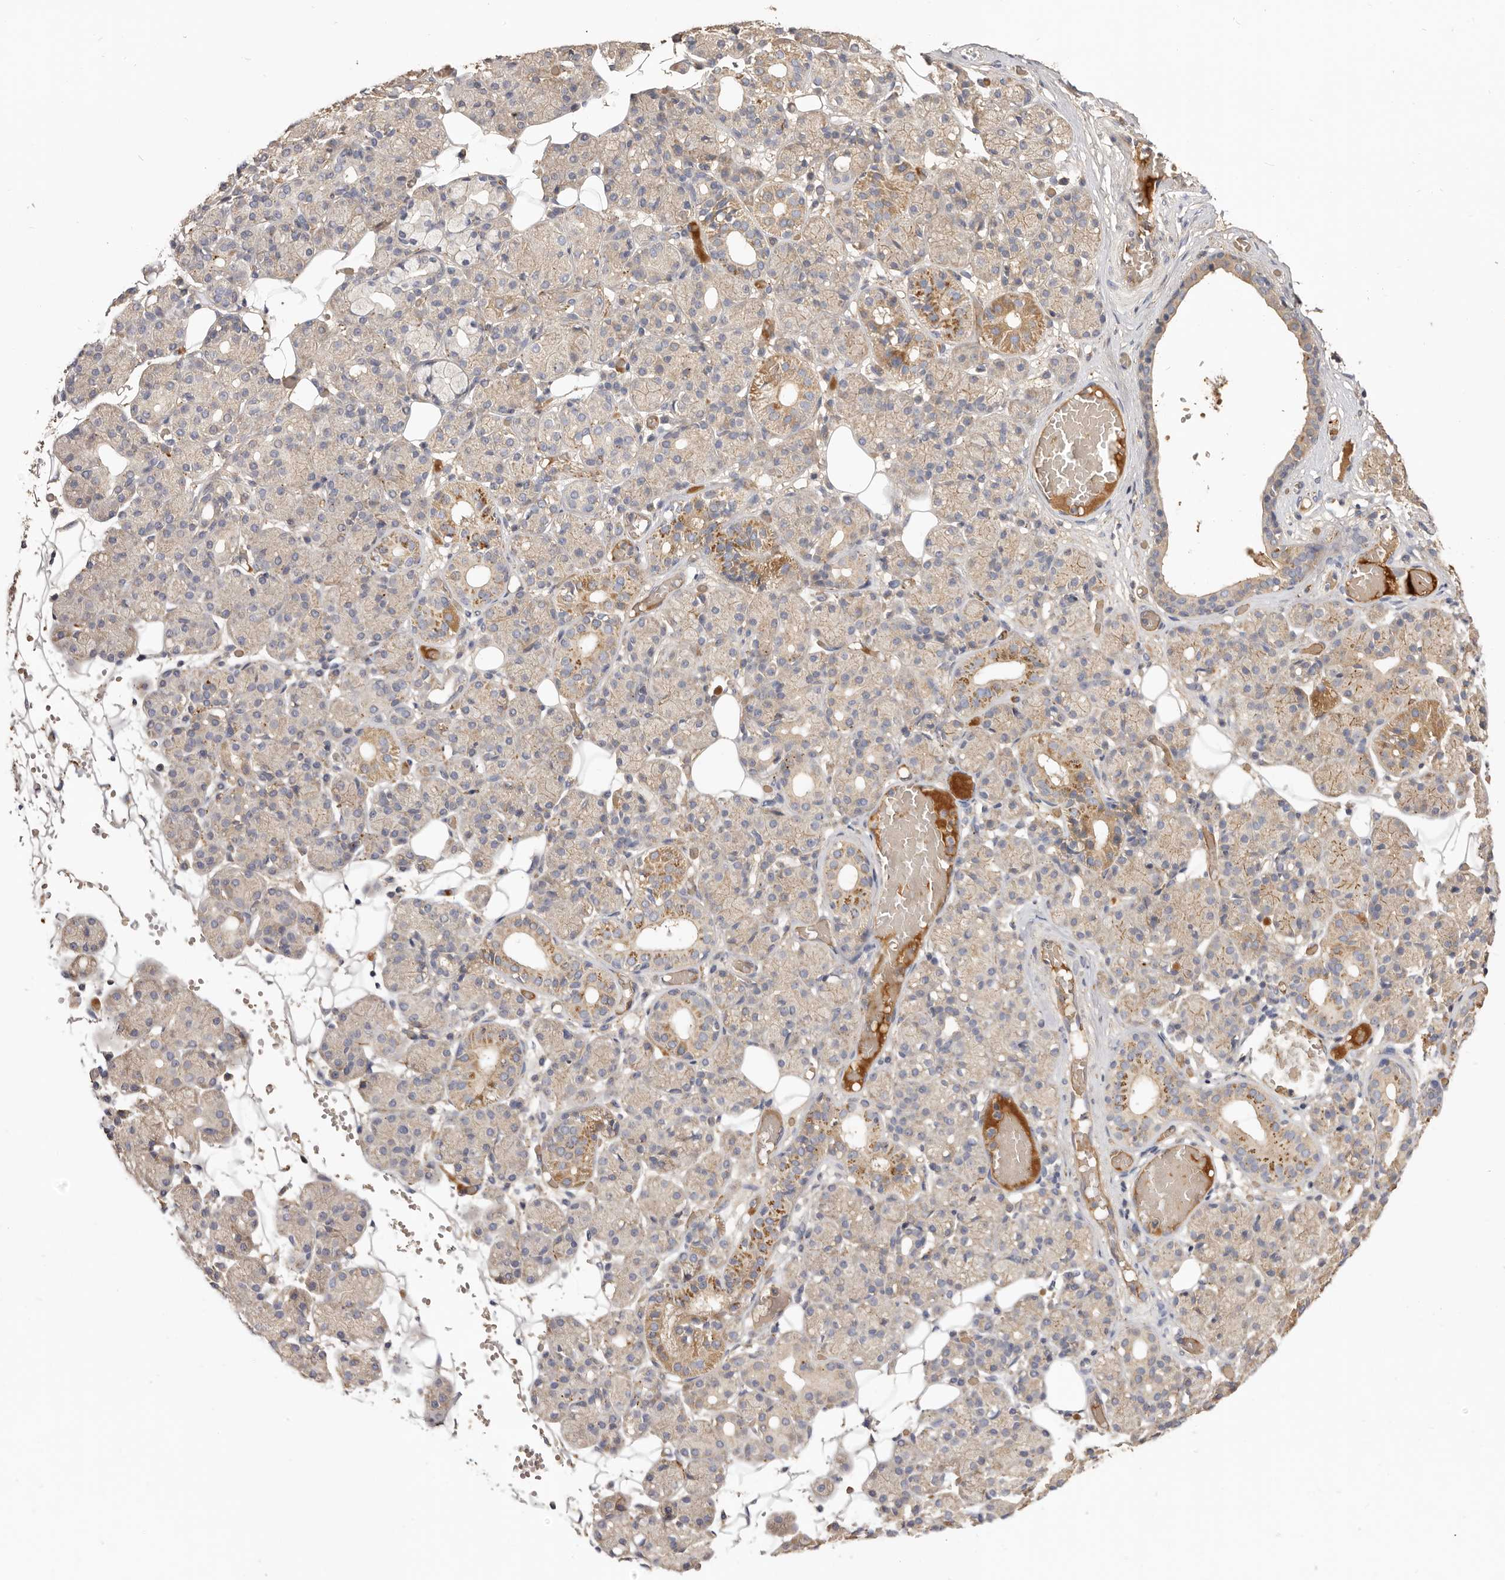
{"staining": {"intensity": "moderate", "quantity": "<25%", "location": "cytoplasmic/membranous"}, "tissue": "salivary gland", "cell_type": "Glandular cells", "image_type": "normal", "snomed": [{"axis": "morphology", "description": "Normal tissue, NOS"}, {"axis": "topography", "description": "Salivary gland"}], "caption": "Glandular cells reveal moderate cytoplasmic/membranous positivity in approximately <25% of cells in unremarkable salivary gland.", "gene": "ADAMTS9", "patient": {"sex": "male", "age": 63}}